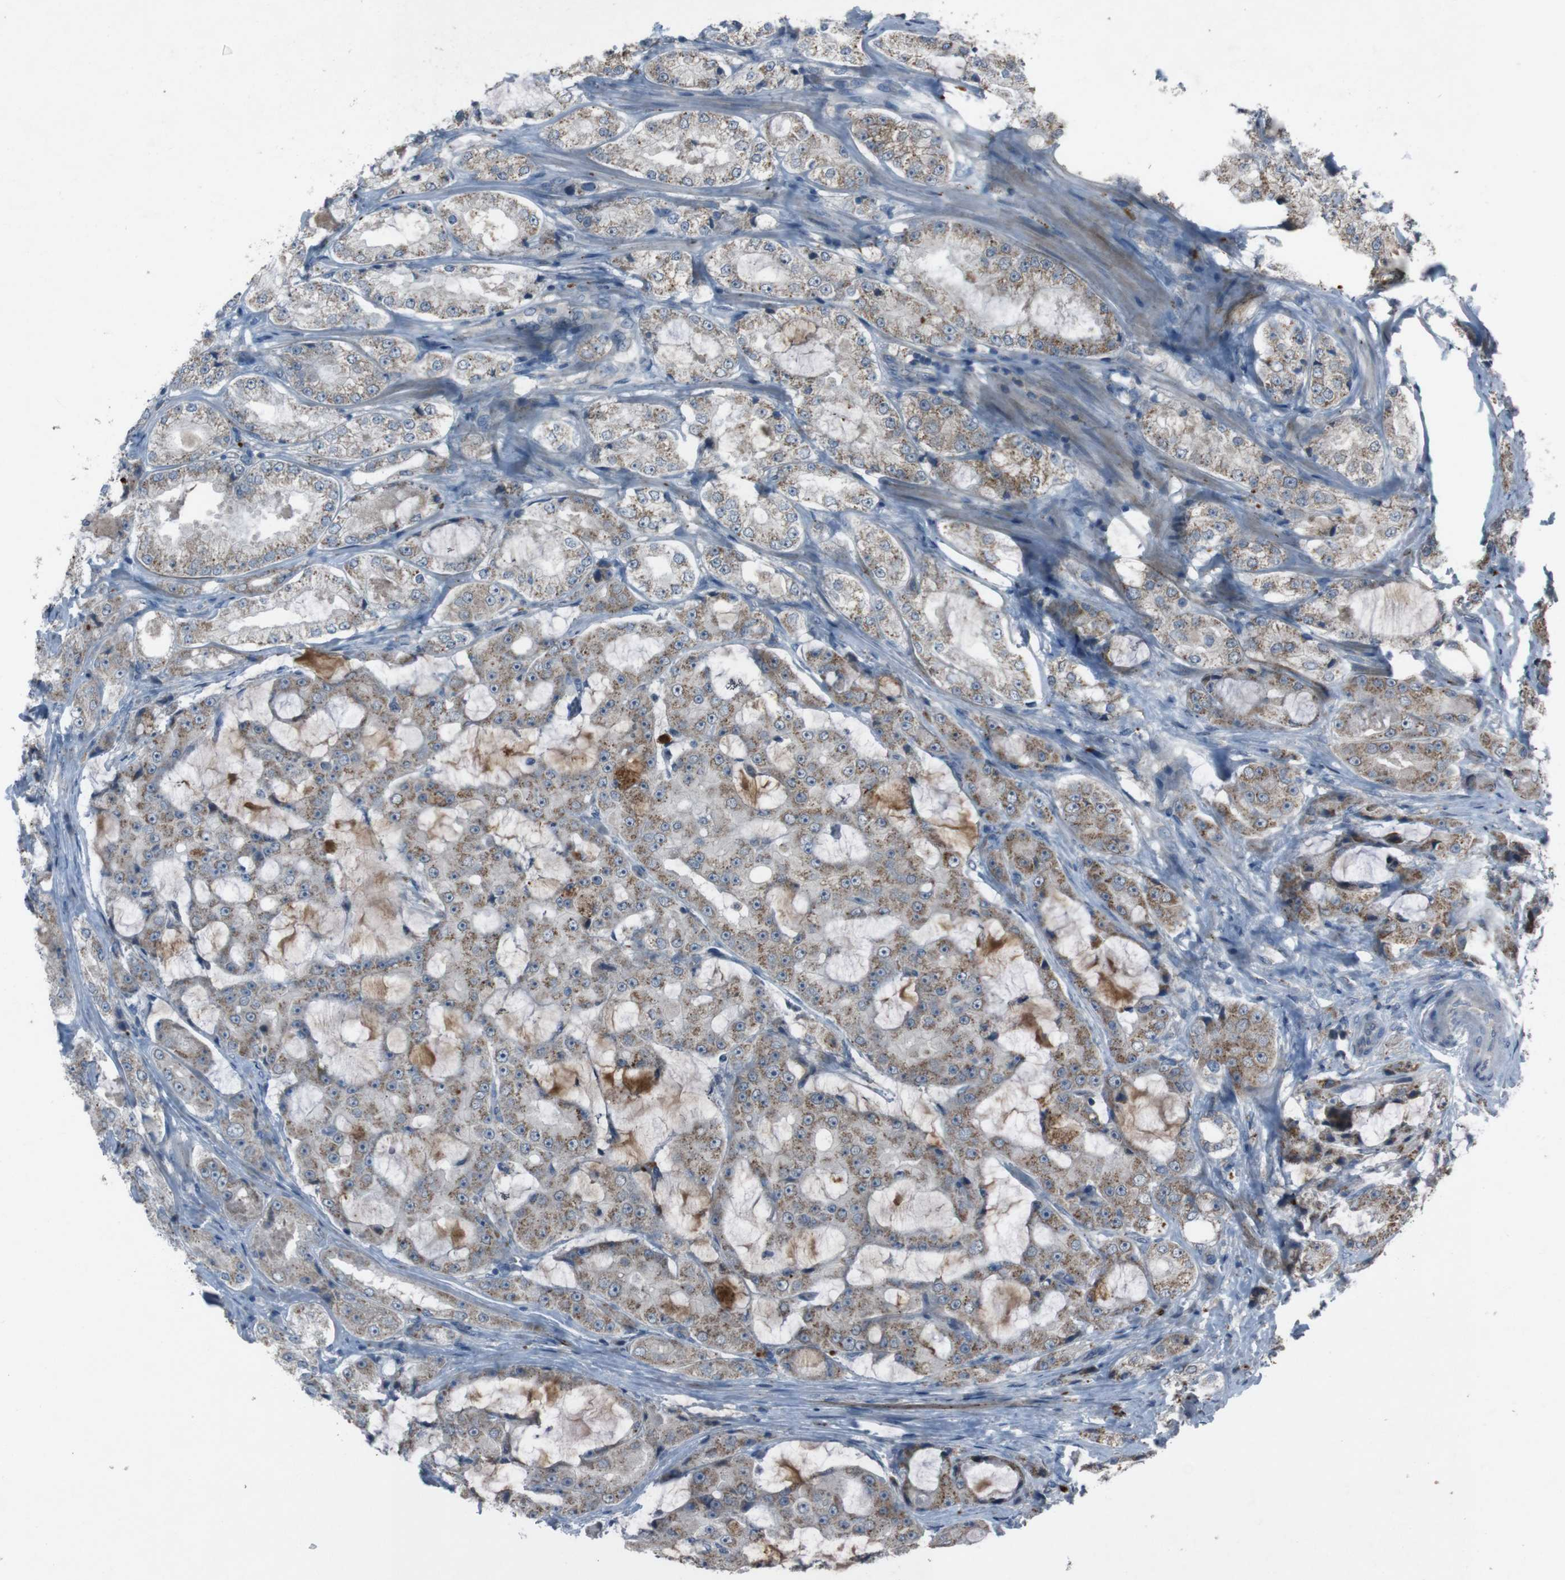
{"staining": {"intensity": "moderate", "quantity": ">75%", "location": "cytoplasmic/membranous"}, "tissue": "prostate cancer", "cell_type": "Tumor cells", "image_type": "cancer", "snomed": [{"axis": "morphology", "description": "Adenocarcinoma, High grade"}, {"axis": "topography", "description": "Prostate"}], "caption": "Human prostate adenocarcinoma (high-grade) stained for a protein (brown) displays moderate cytoplasmic/membranous positive staining in approximately >75% of tumor cells.", "gene": "EFNA5", "patient": {"sex": "male", "age": 73}}